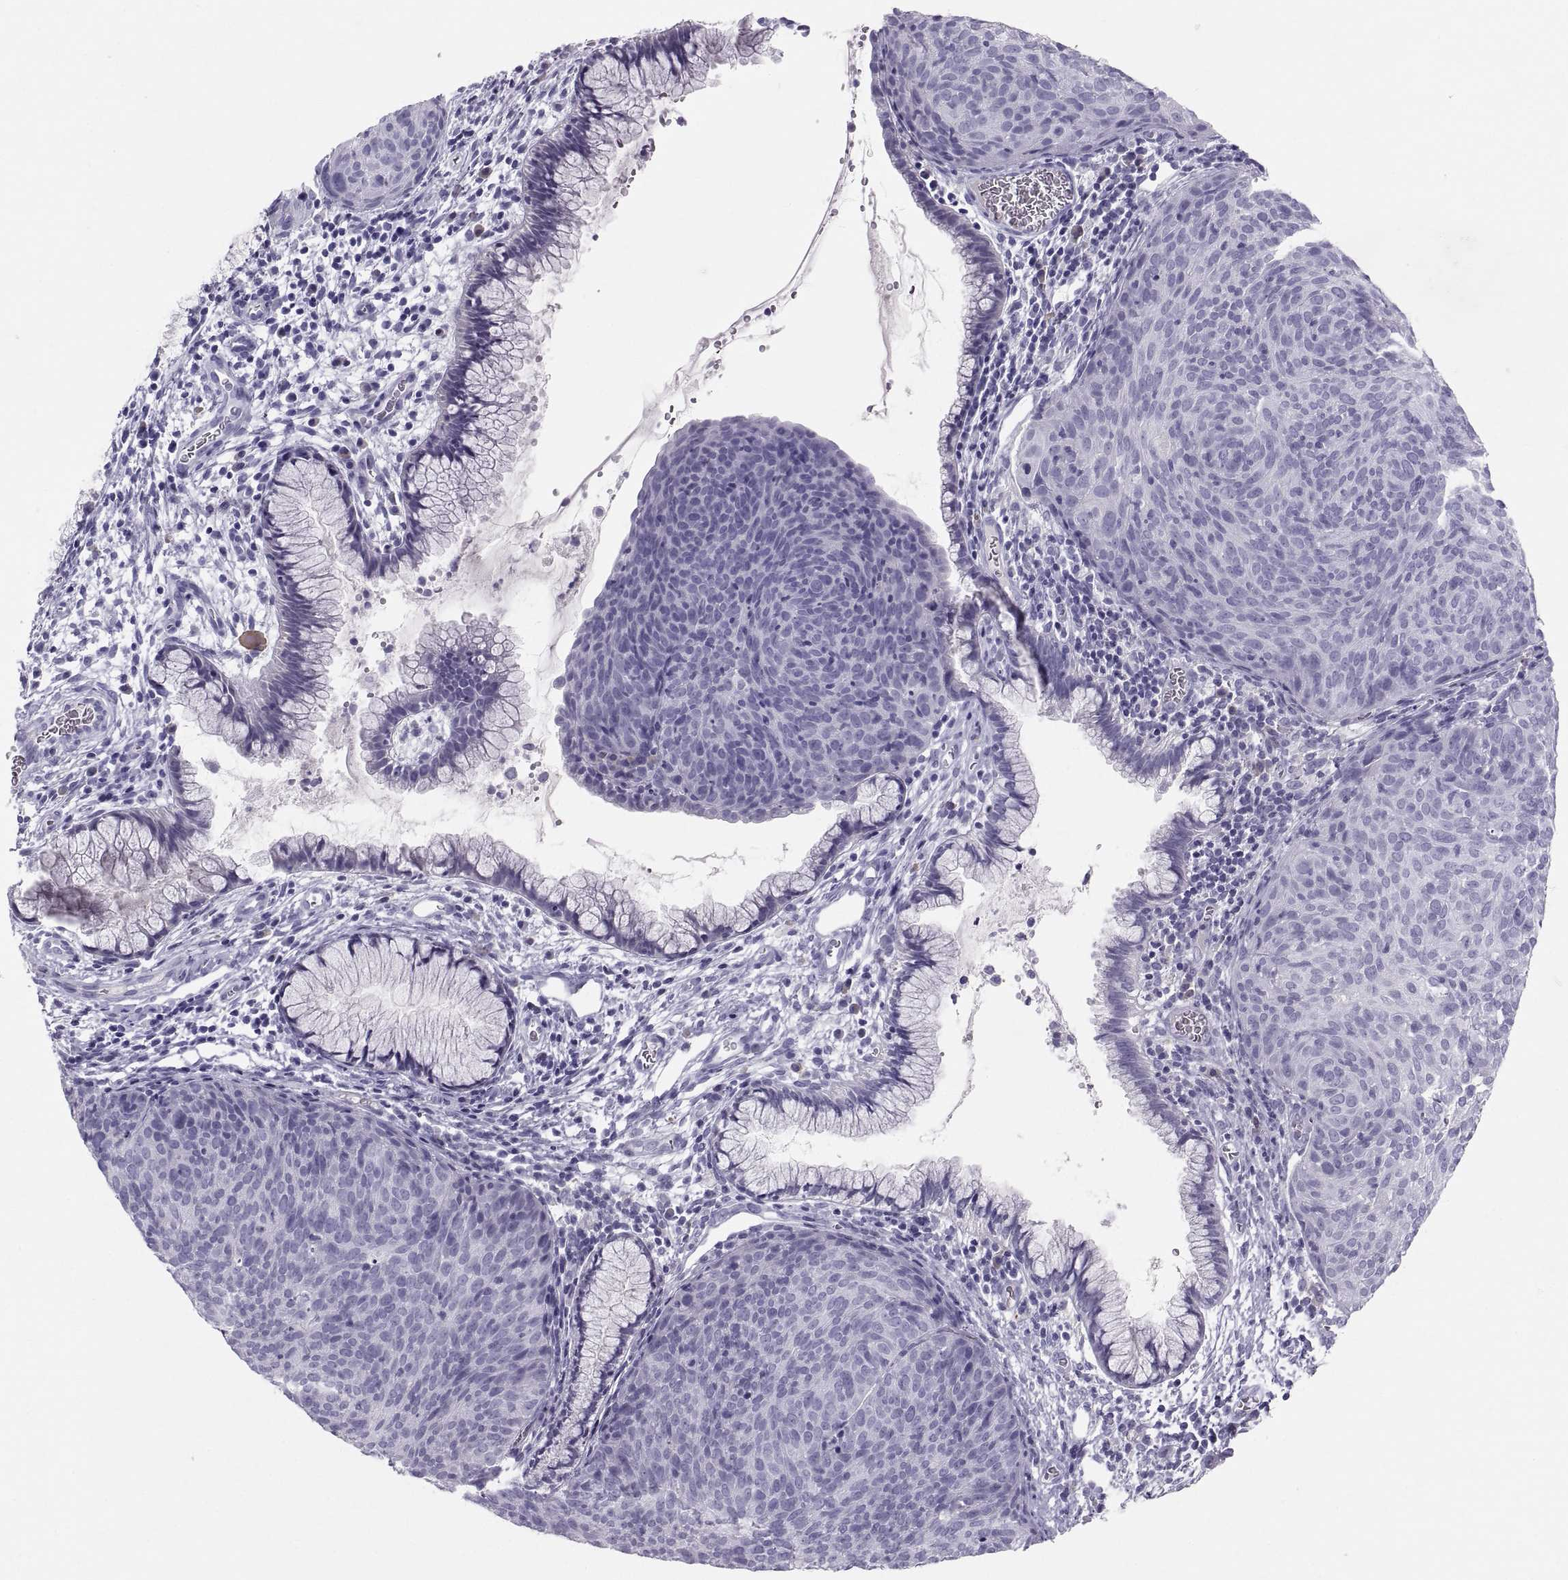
{"staining": {"intensity": "negative", "quantity": "none", "location": "none"}, "tissue": "cervical cancer", "cell_type": "Tumor cells", "image_type": "cancer", "snomed": [{"axis": "morphology", "description": "Squamous cell carcinoma, NOS"}, {"axis": "topography", "description": "Cervix"}], "caption": "IHC photomicrograph of neoplastic tissue: cervical cancer (squamous cell carcinoma) stained with DAB shows no significant protein positivity in tumor cells.", "gene": "SLC22A6", "patient": {"sex": "female", "age": 39}}